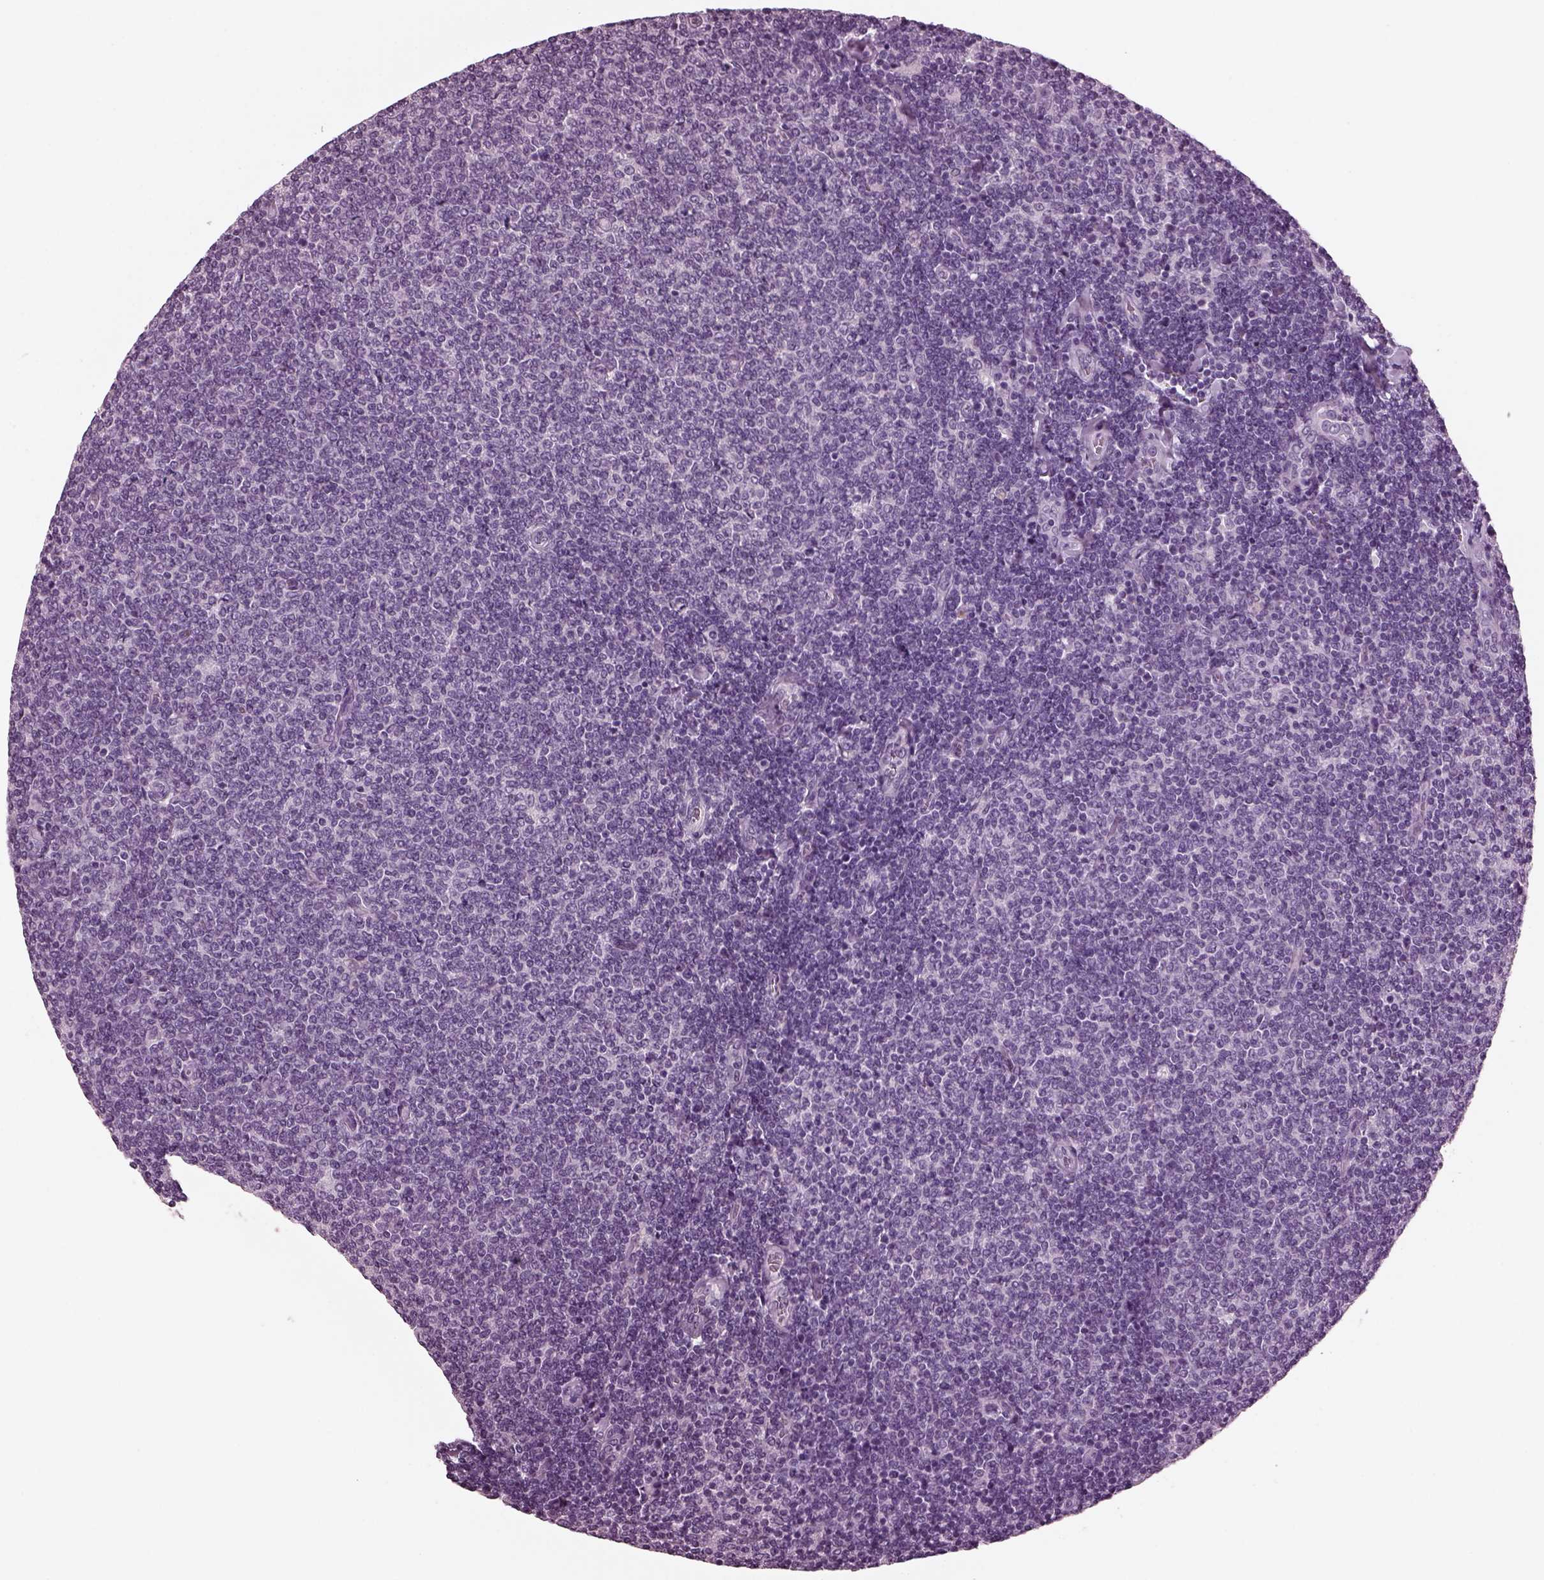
{"staining": {"intensity": "negative", "quantity": "none", "location": "none"}, "tissue": "lymphoma", "cell_type": "Tumor cells", "image_type": "cancer", "snomed": [{"axis": "morphology", "description": "Malignant lymphoma, non-Hodgkin's type, Low grade"}, {"axis": "topography", "description": "Lymph node"}], "caption": "There is no significant positivity in tumor cells of low-grade malignant lymphoma, non-Hodgkin's type.", "gene": "MIB2", "patient": {"sex": "male", "age": 52}}